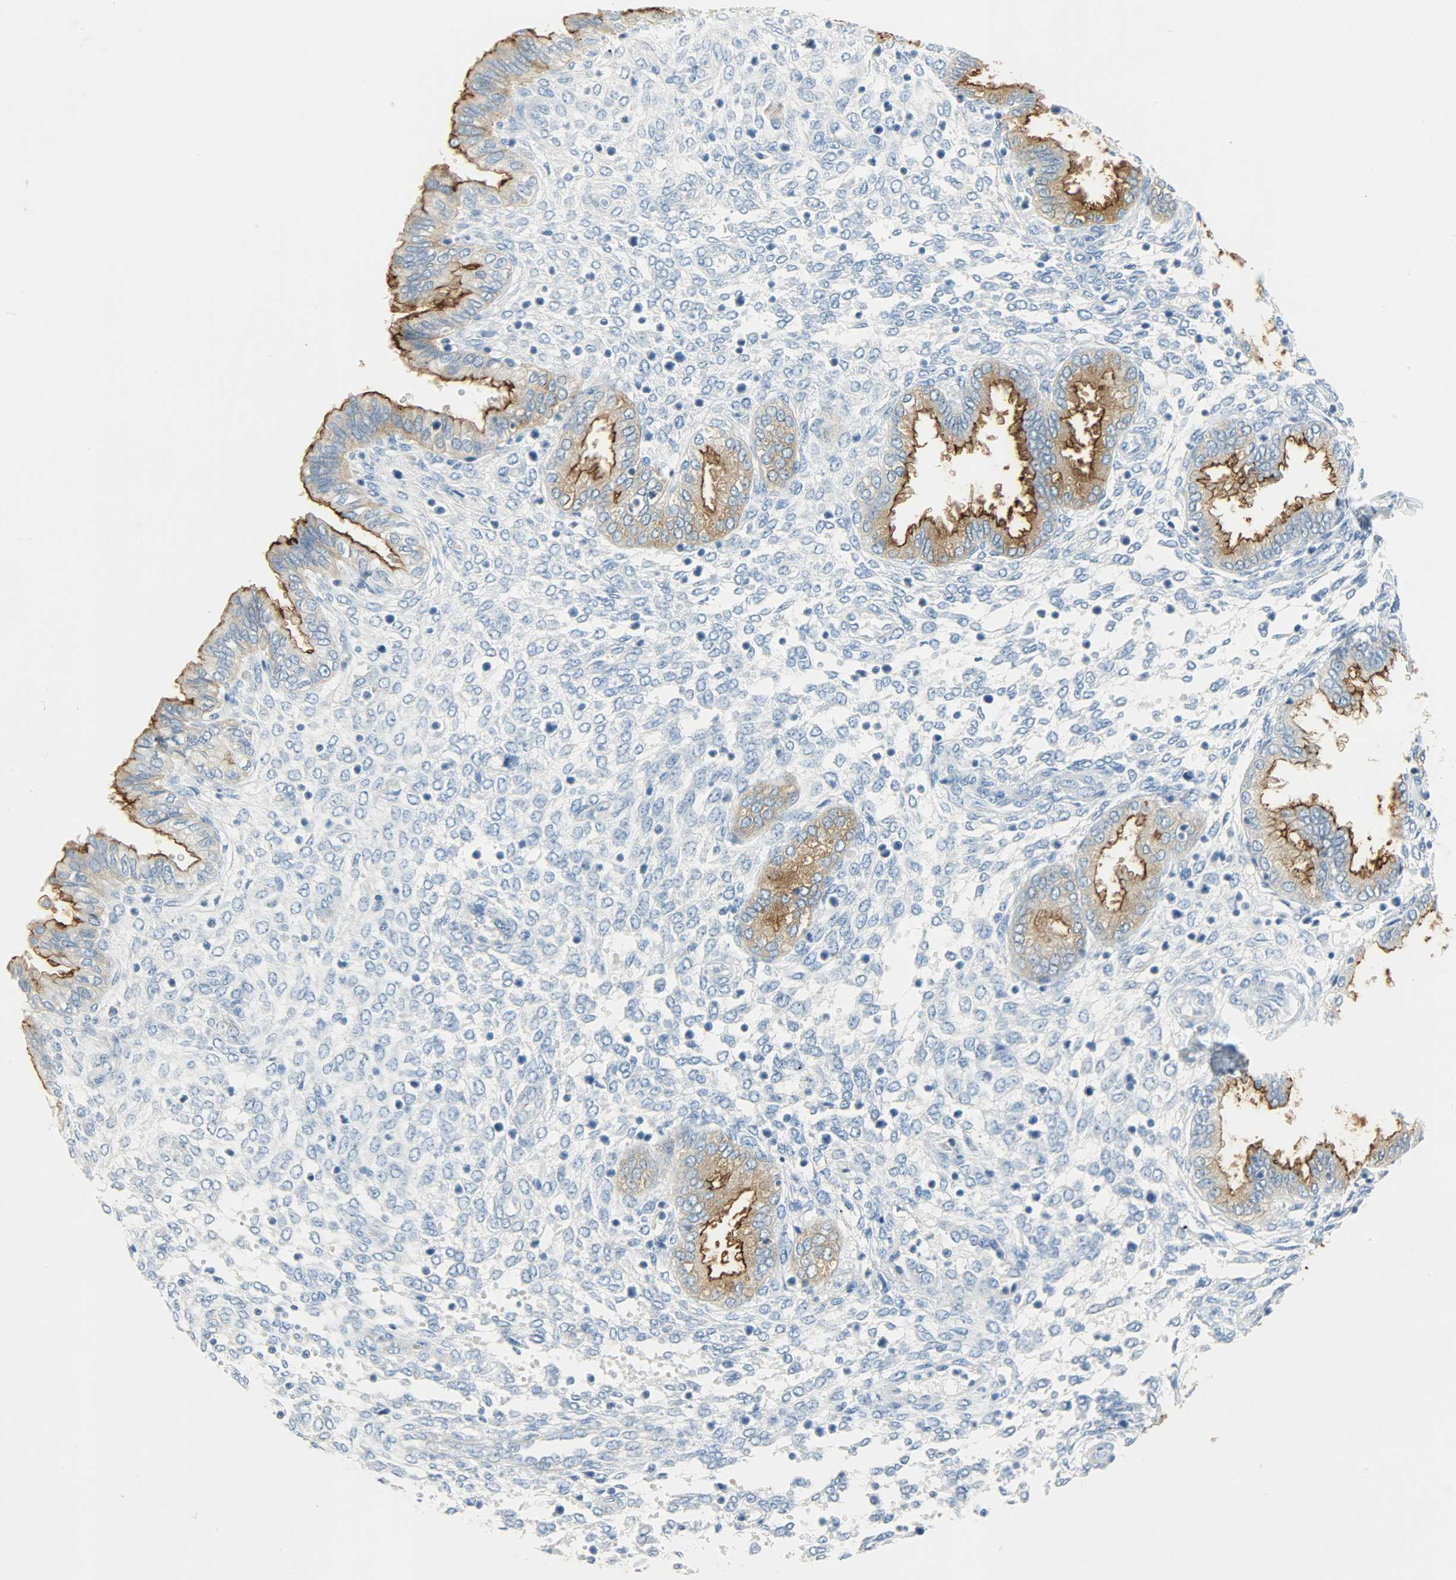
{"staining": {"intensity": "negative", "quantity": "none", "location": "none"}, "tissue": "endometrium", "cell_type": "Cells in endometrial stroma", "image_type": "normal", "snomed": [{"axis": "morphology", "description": "Normal tissue, NOS"}, {"axis": "topography", "description": "Endometrium"}], "caption": "An image of endometrium stained for a protein exhibits no brown staining in cells in endometrial stroma.", "gene": "PROM1", "patient": {"sex": "female", "age": 33}}